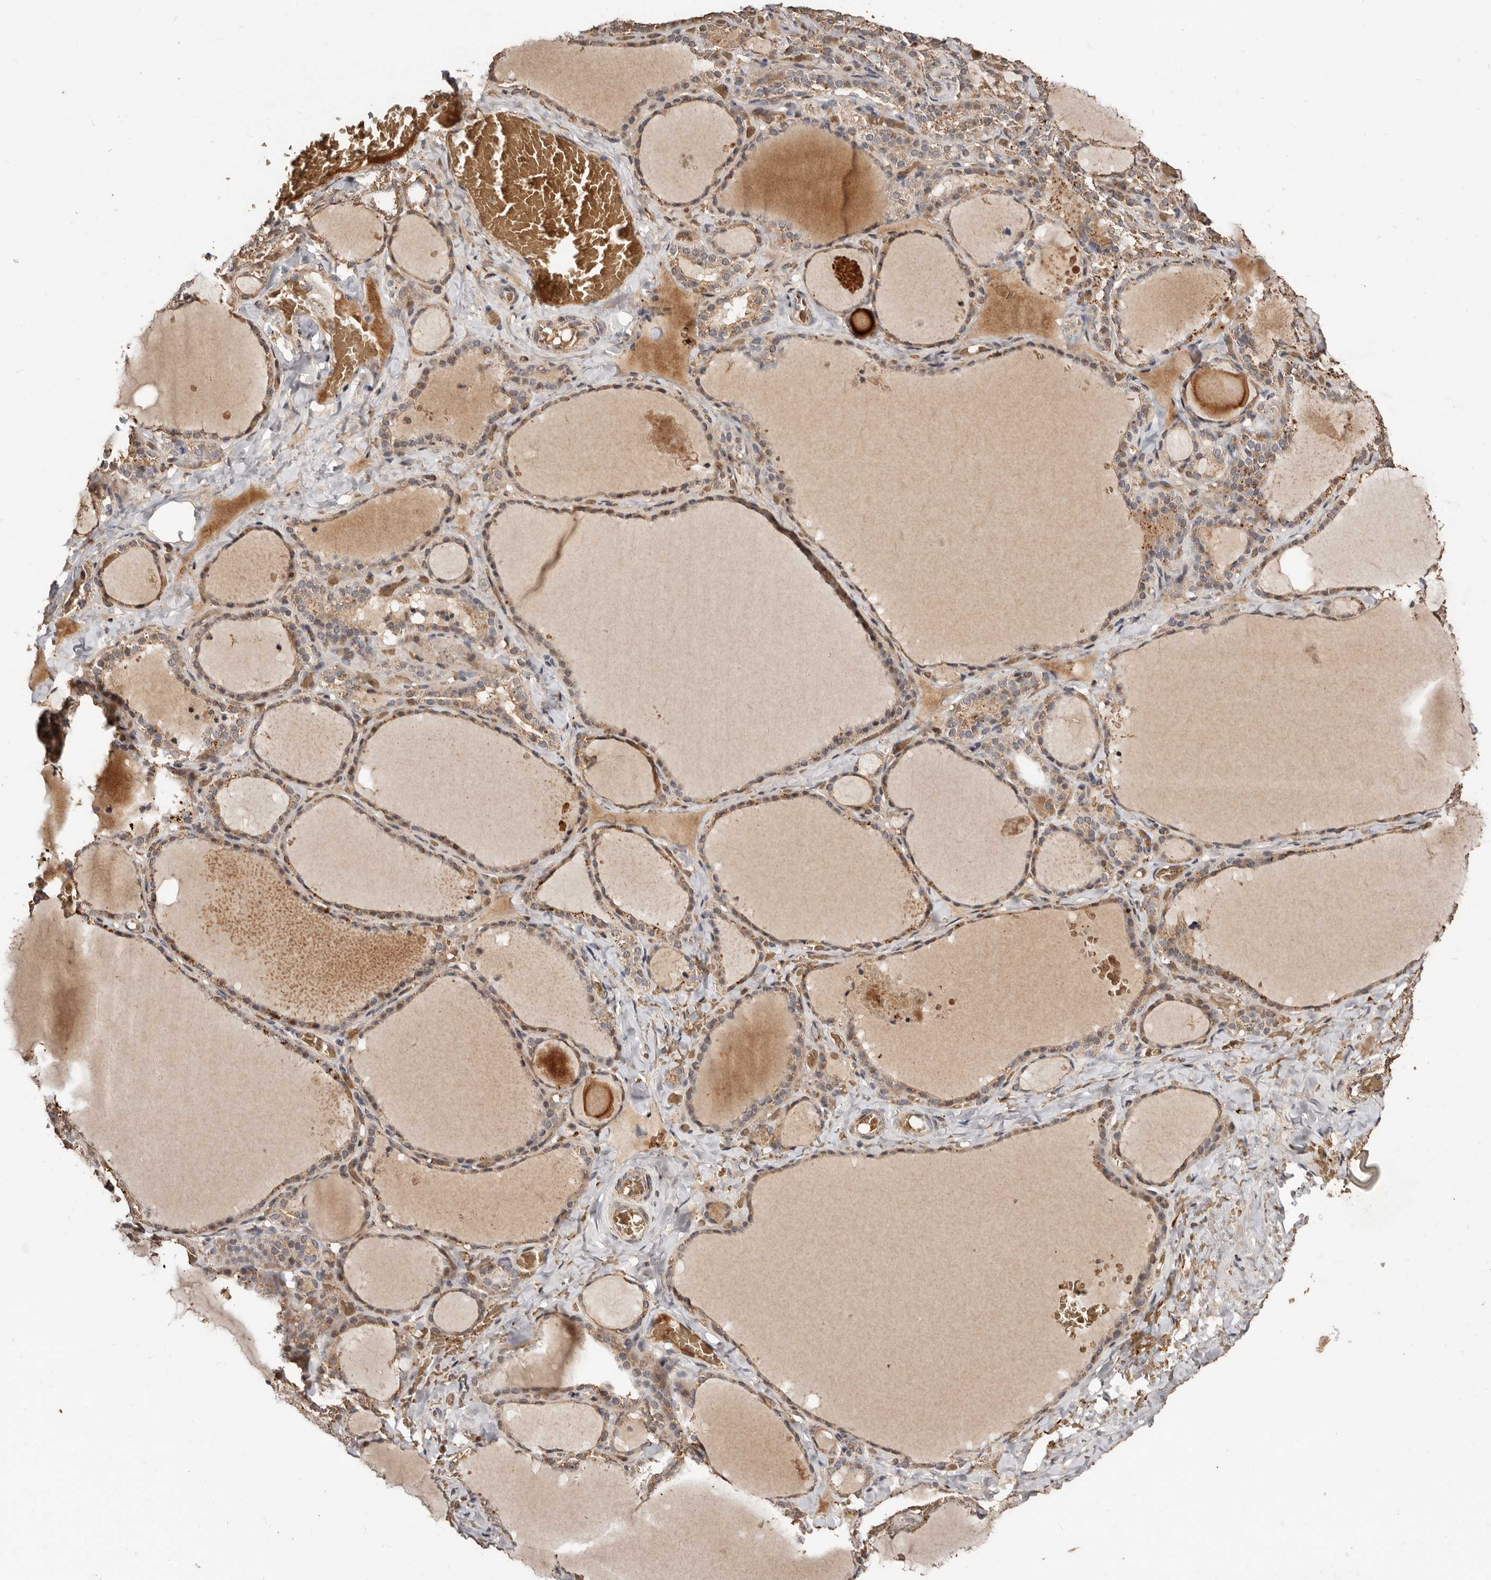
{"staining": {"intensity": "moderate", "quantity": ">75%", "location": "cytoplasmic/membranous"}, "tissue": "thyroid gland", "cell_type": "Glandular cells", "image_type": "normal", "snomed": [{"axis": "morphology", "description": "Normal tissue, NOS"}, {"axis": "topography", "description": "Thyroid gland"}], "caption": "Glandular cells demonstrate moderate cytoplasmic/membranous positivity in about >75% of cells in benign thyroid gland.", "gene": "GRAMD2A", "patient": {"sex": "female", "age": 22}}